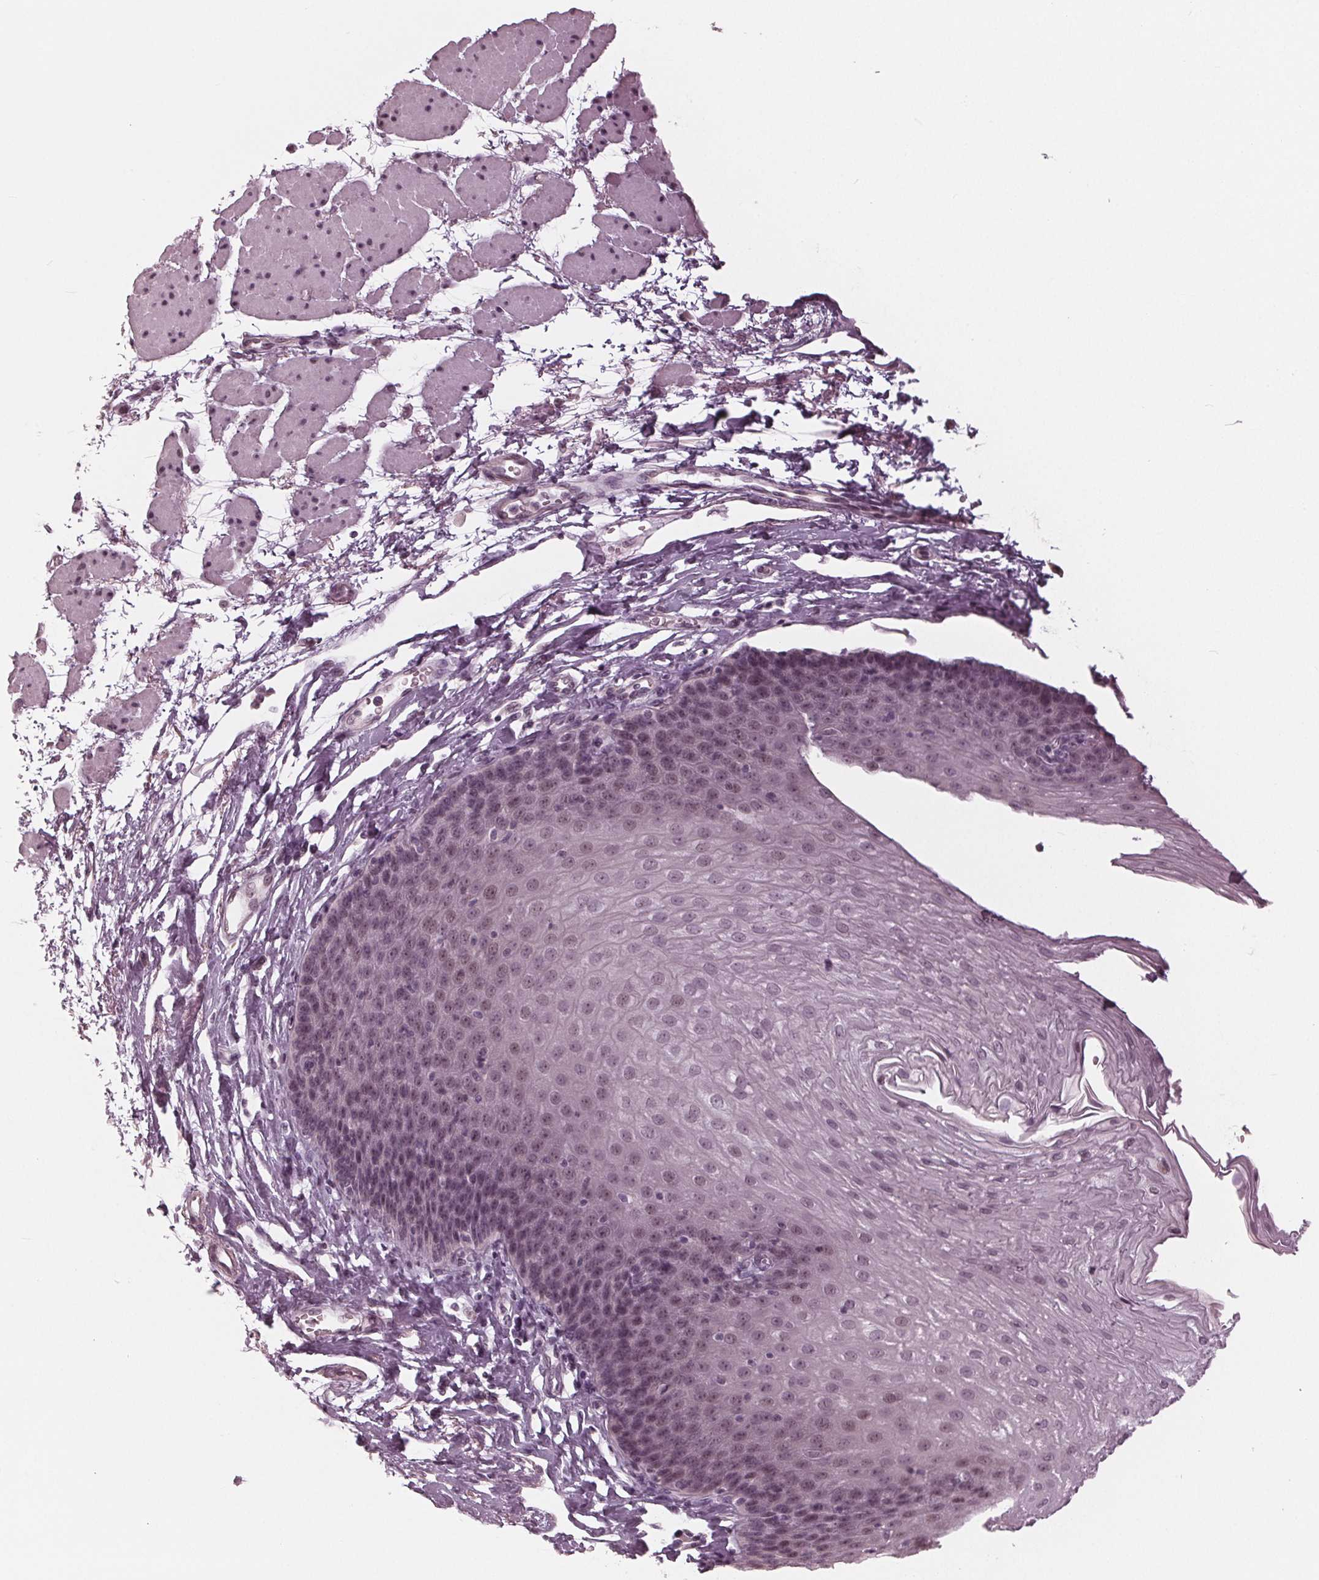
{"staining": {"intensity": "weak", "quantity": "<25%", "location": "nuclear"}, "tissue": "esophagus", "cell_type": "Squamous epithelial cells", "image_type": "normal", "snomed": [{"axis": "morphology", "description": "Normal tissue, NOS"}, {"axis": "topography", "description": "Esophagus"}], "caption": "This is an immunohistochemistry (IHC) image of normal human esophagus. There is no positivity in squamous epithelial cells.", "gene": "ADPRHL1", "patient": {"sex": "female", "age": 81}}